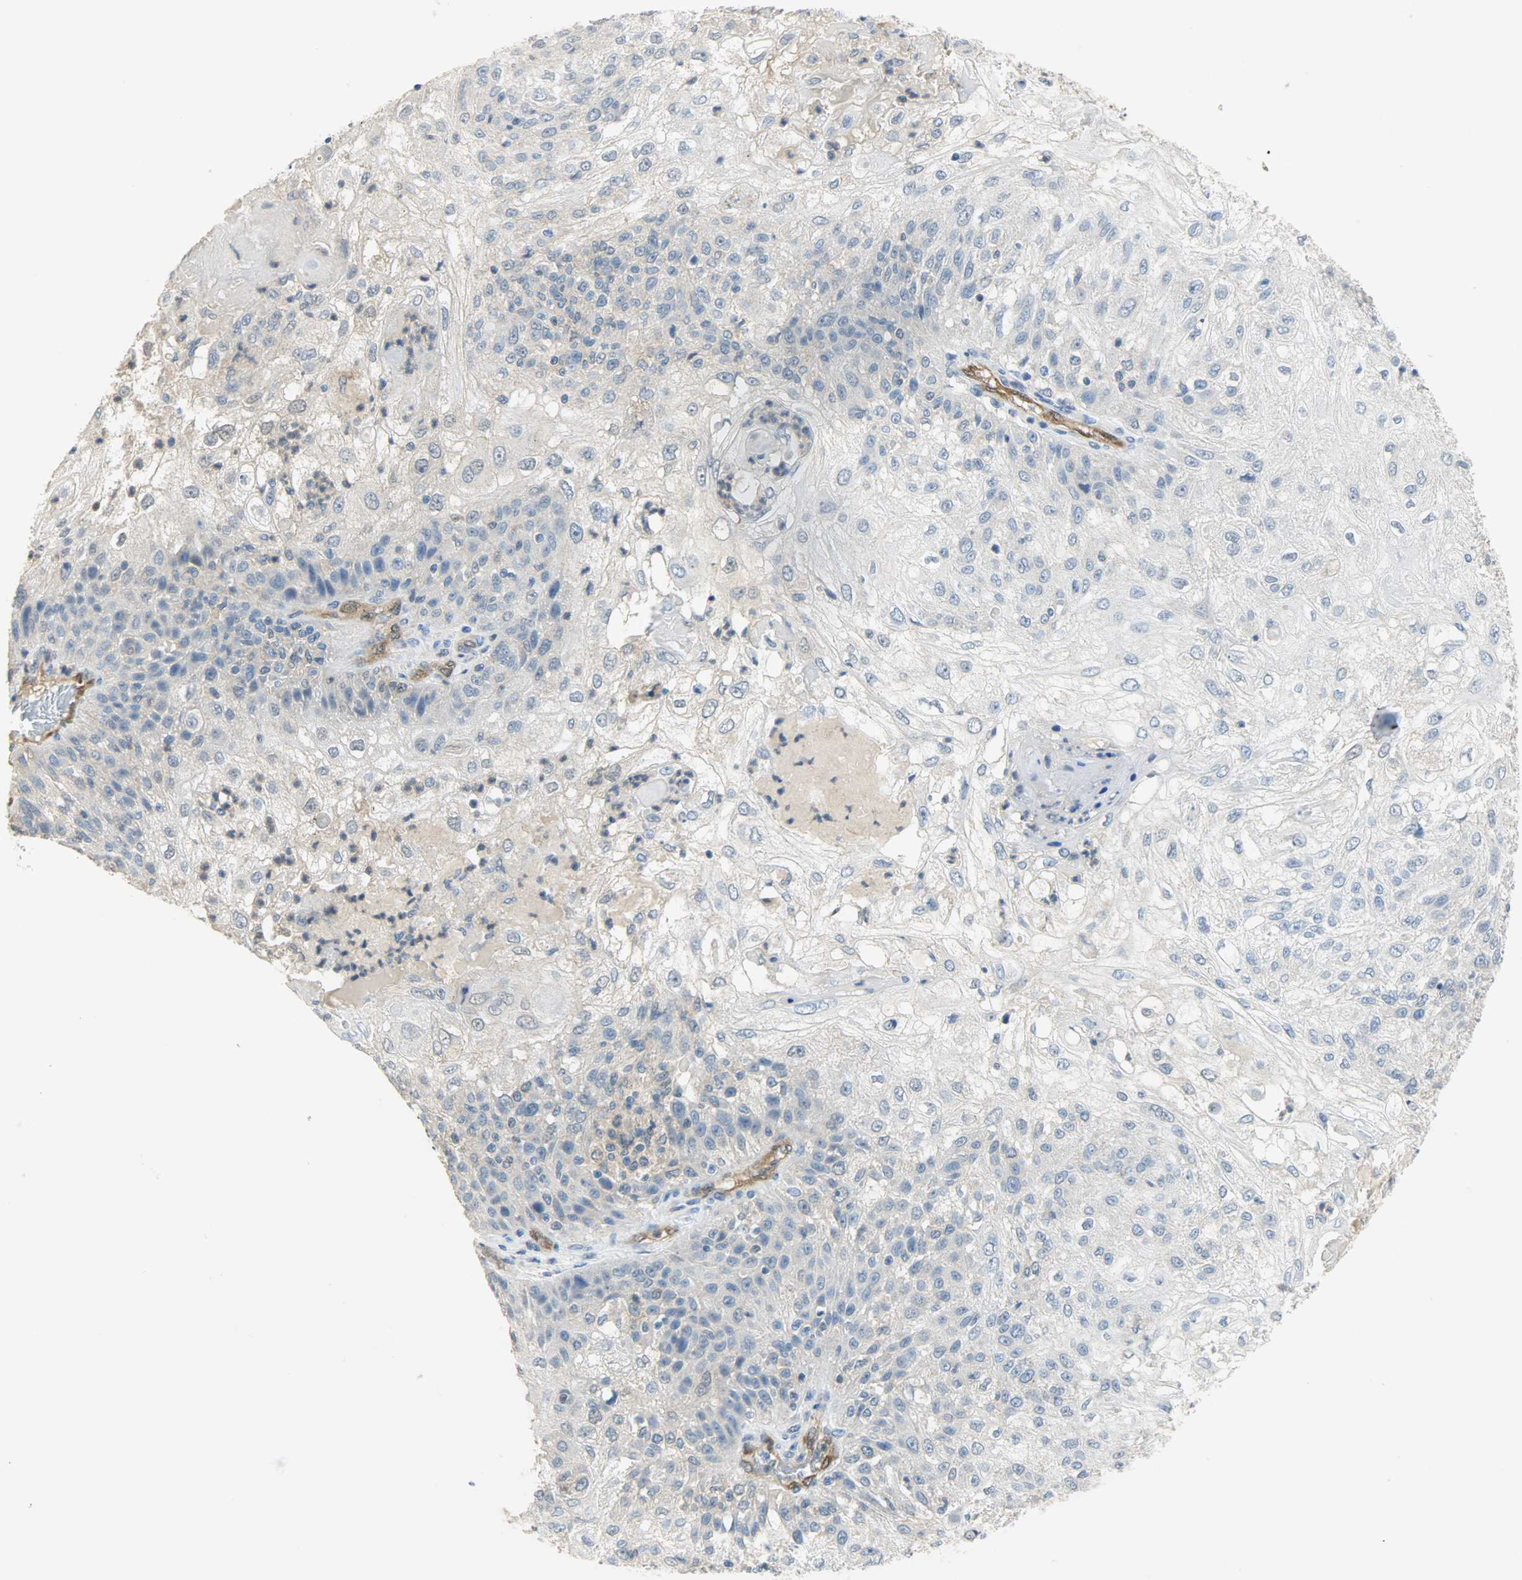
{"staining": {"intensity": "negative", "quantity": "none", "location": "none"}, "tissue": "skin cancer", "cell_type": "Tumor cells", "image_type": "cancer", "snomed": [{"axis": "morphology", "description": "Normal tissue, NOS"}, {"axis": "morphology", "description": "Squamous cell carcinoma, NOS"}, {"axis": "topography", "description": "Skin"}], "caption": "The immunohistochemistry (IHC) histopathology image has no significant staining in tumor cells of skin squamous cell carcinoma tissue.", "gene": "FKBP1A", "patient": {"sex": "female", "age": 83}}